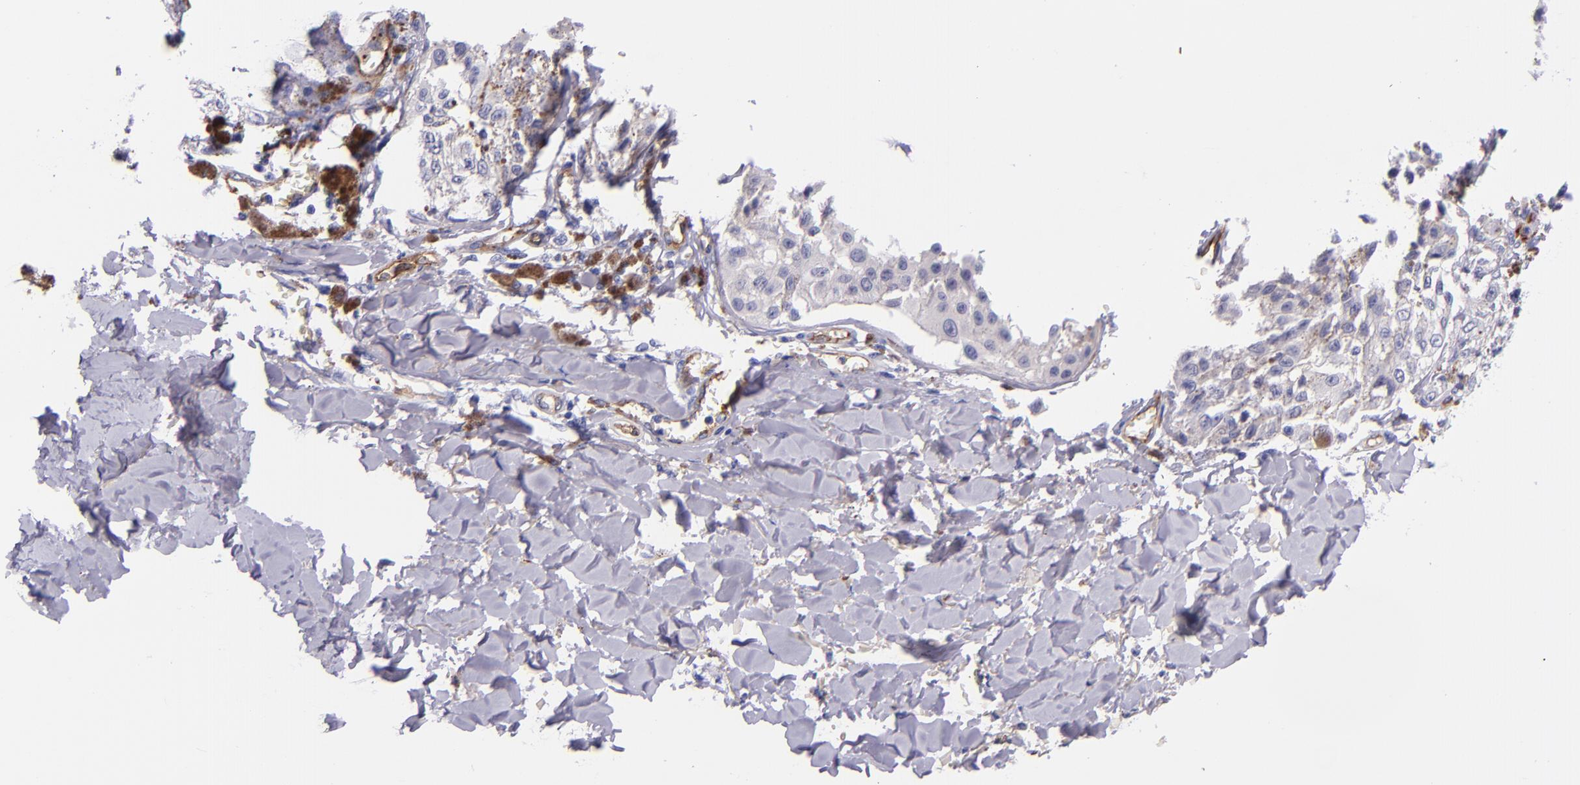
{"staining": {"intensity": "negative", "quantity": "none", "location": "none"}, "tissue": "melanoma", "cell_type": "Tumor cells", "image_type": "cancer", "snomed": [{"axis": "morphology", "description": "Malignant melanoma, NOS"}, {"axis": "topography", "description": "Skin"}], "caption": "Immunohistochemistry (IHC) micrograph of human melanoma stained for a protein (brown), which displays no staining in tumor cells. The staining was performed using DAB (3,3'-diaminobenzidine) to visualize the protein expression in brown, while the nuclei were stained in blue with hematoxylin (Magnification: 20x).", "gene": "NOS3", "patient": {"sex": "female", "age": 82}}